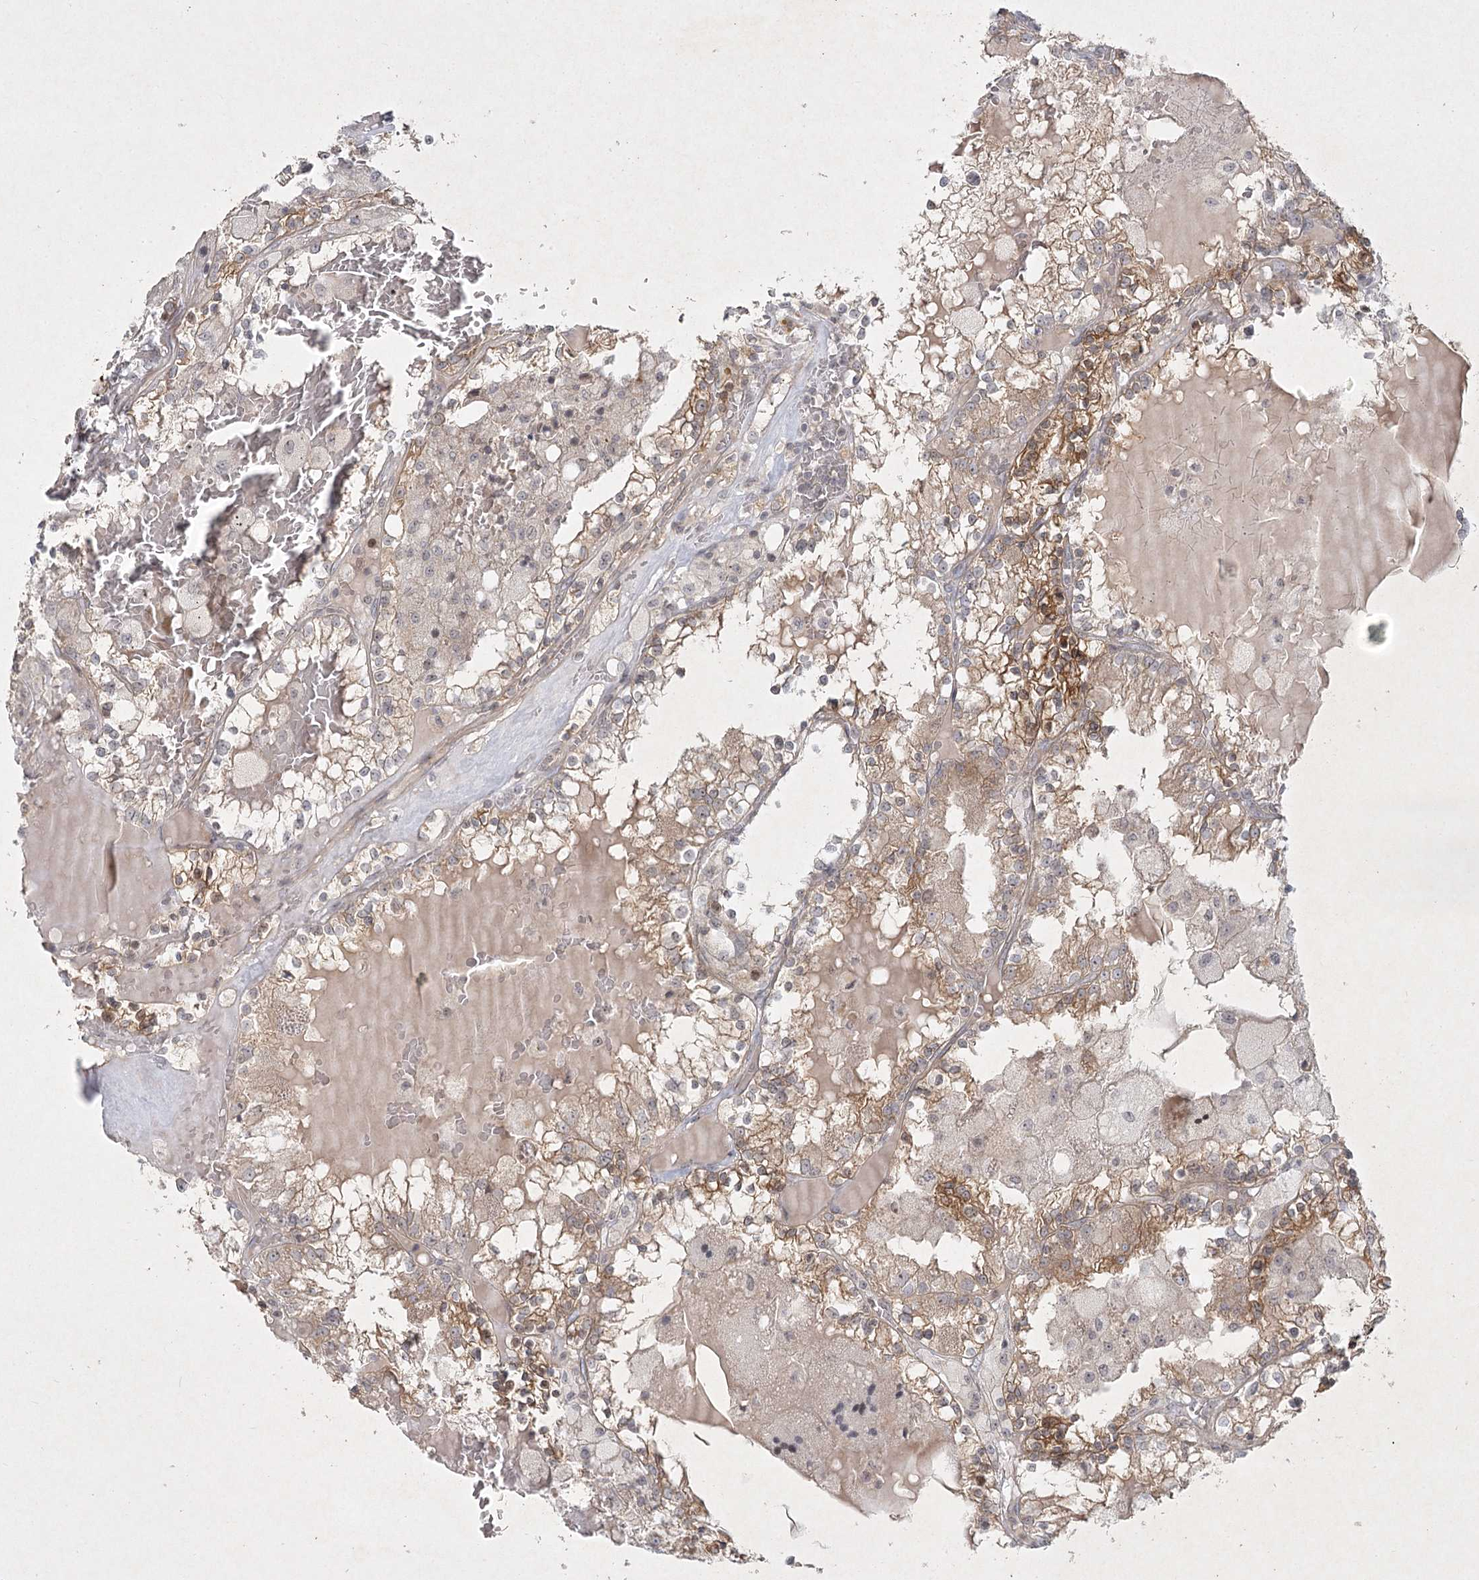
{"staining": {"intensity": "moderate", "quantity": "25%-75%", "location": "cytoplasmic/membranous"}, "tissue": "renal cancer", "cell_type": "Tumor cells", "image_type": "cancer", "snomed": [{"axis": "morphology", "description": "Adenocarcinoma, NOS"}, {"axis": "topography", "description": "Kidney"}], "caption": "Brown immunohistochemical staining in renal adenocarcinoma reveals moderate cytoplasmic/membranous expression in about 25%-75% of tumor cells. The protein of interest is shown in brown color, while the nuclei are stained blue.", "gene": "SH2D3A", "patient": {"sex": "female", "age": 56}}